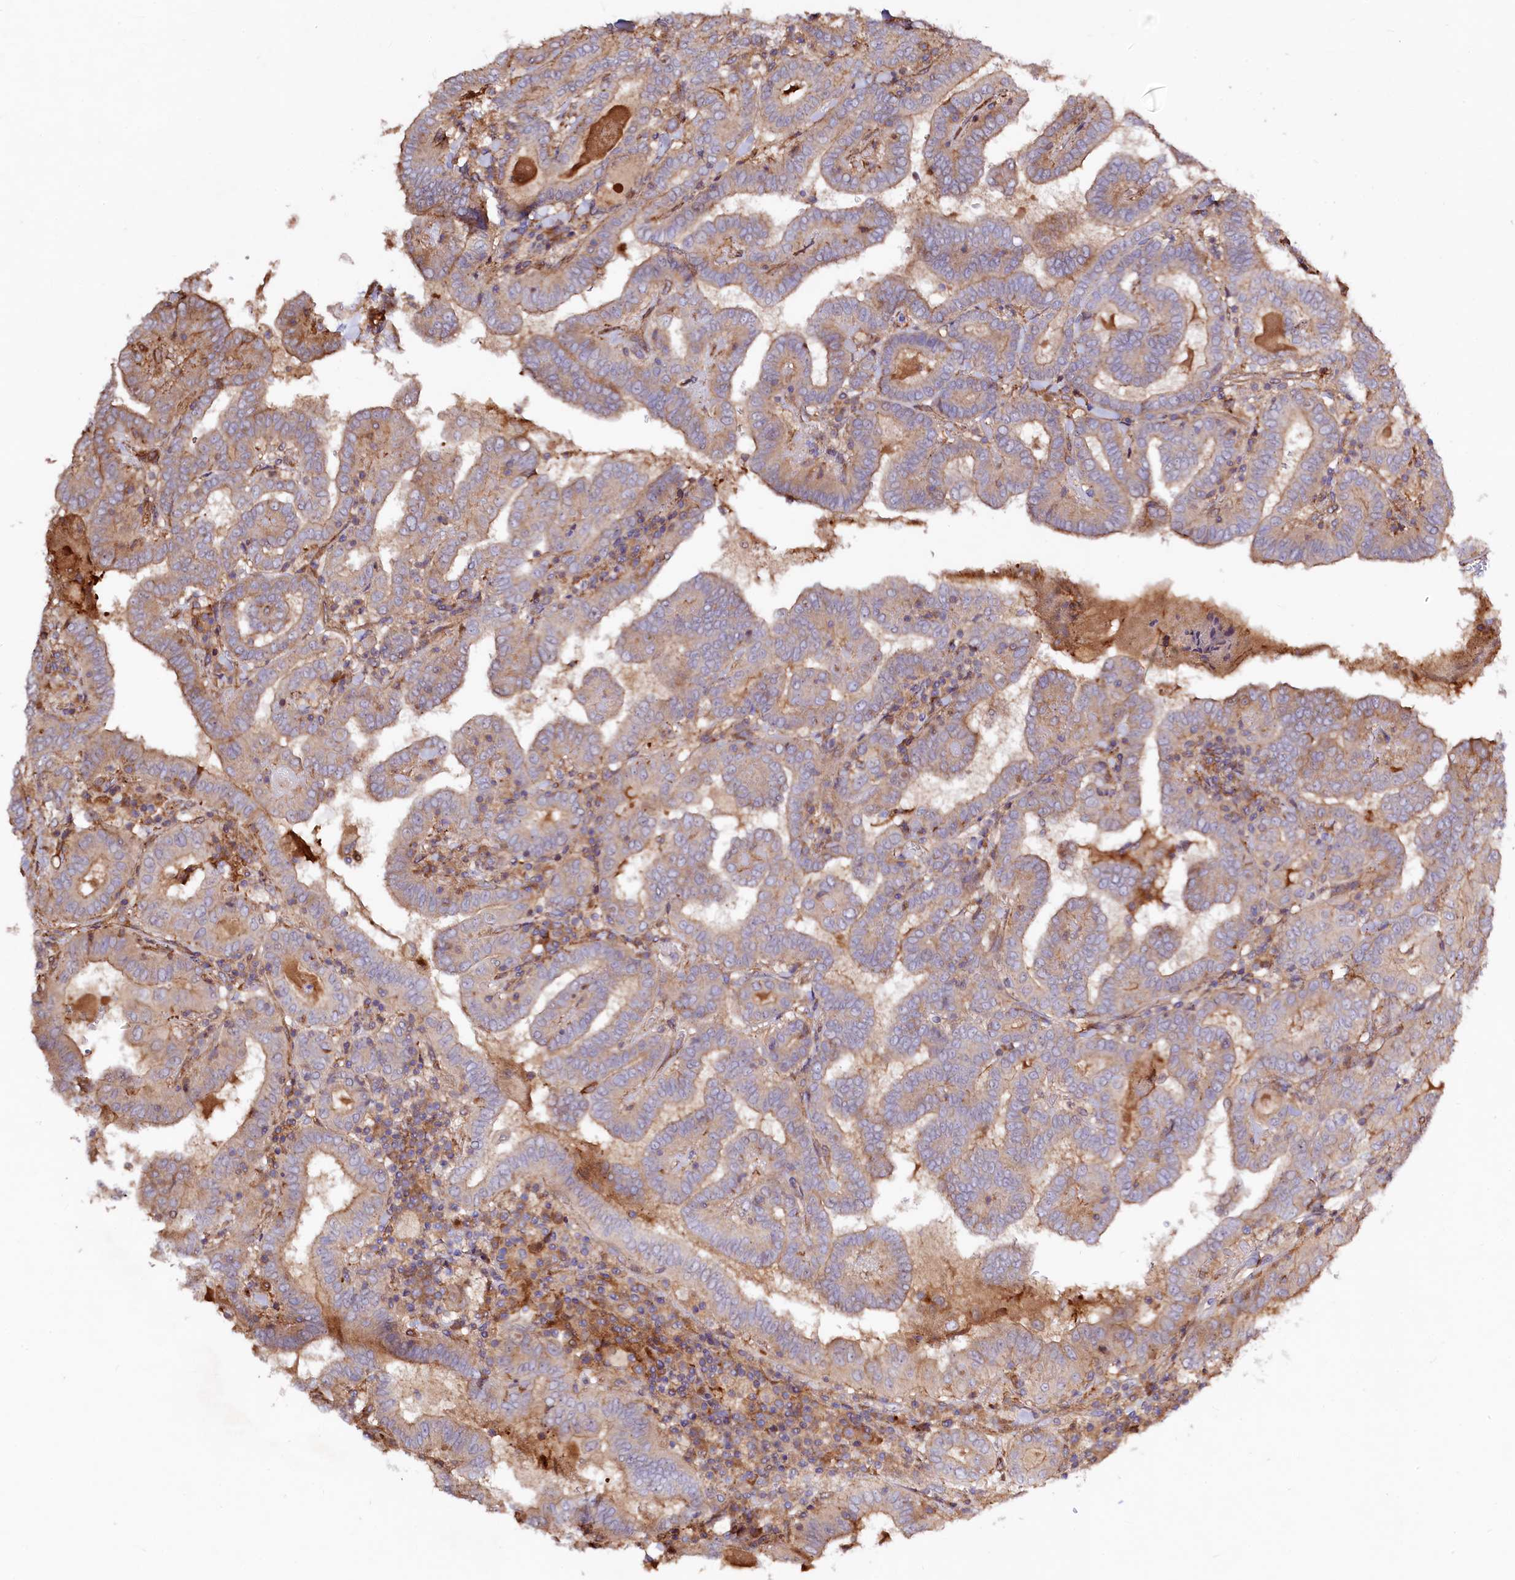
{"staining": {"intensity": "weak", "quantity": ">75%", "location": "cytoplasmic/membranous"}, "tissue": "thyroid cancer", "cell_type": "Tumor cells", "image_type": "cancer", "snomed": [{"axis": "morphology", "description": "Papillary adenocarcinoma, NOS"}, {"axis": "topography", "description": "Thyroid gland"}], "caption": "Protein analysis of papillary adenocarcinoma (thyroid) tissue shows weak cytoplasmic/membranous positivity in about >75% of tumor cells.", "gene": "KLHDC4", "patient": {"sex": "female", "age": 72}}